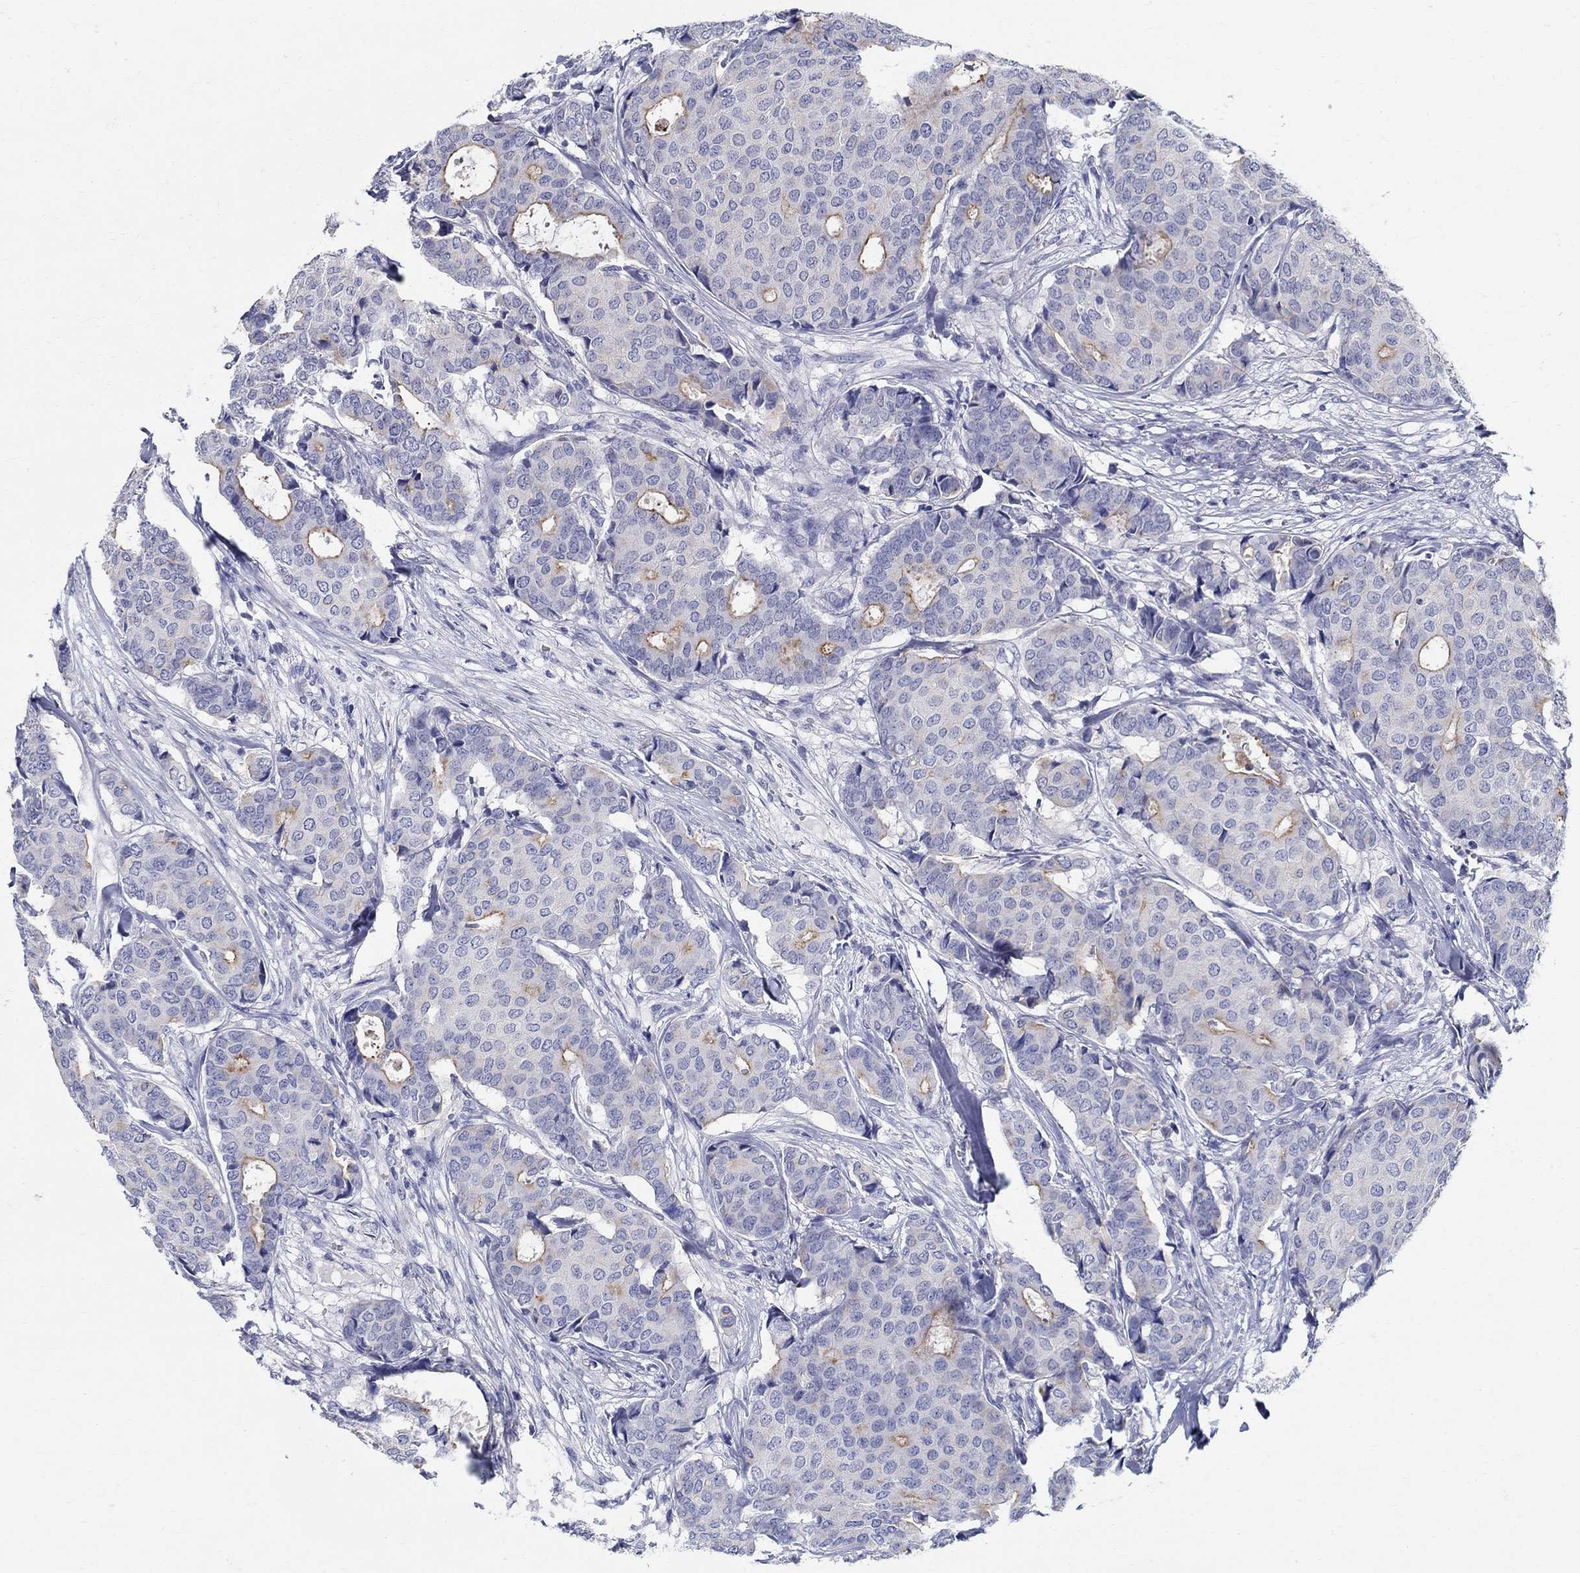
{"staining": {"intensity": "moderate", "quantity": "<25%", "location": "cytoplasmic/membranous"}, "tissue": "breast cancer", "cell_type": "Tumor cells", "image_type": "cancer", "snomed": [{"axis": "morphology", "description": "Duct carcinoma"}, {"axis": "topography", "description": "Breast"}], "caption": "A brown stain shows moderate cytoplasmic/membranous positivity of a protein in human breast infiltrating ductal carcinoma tumor cells.", "gene": "CRYGD", "patient": {"sex": "female", "age": 75}}